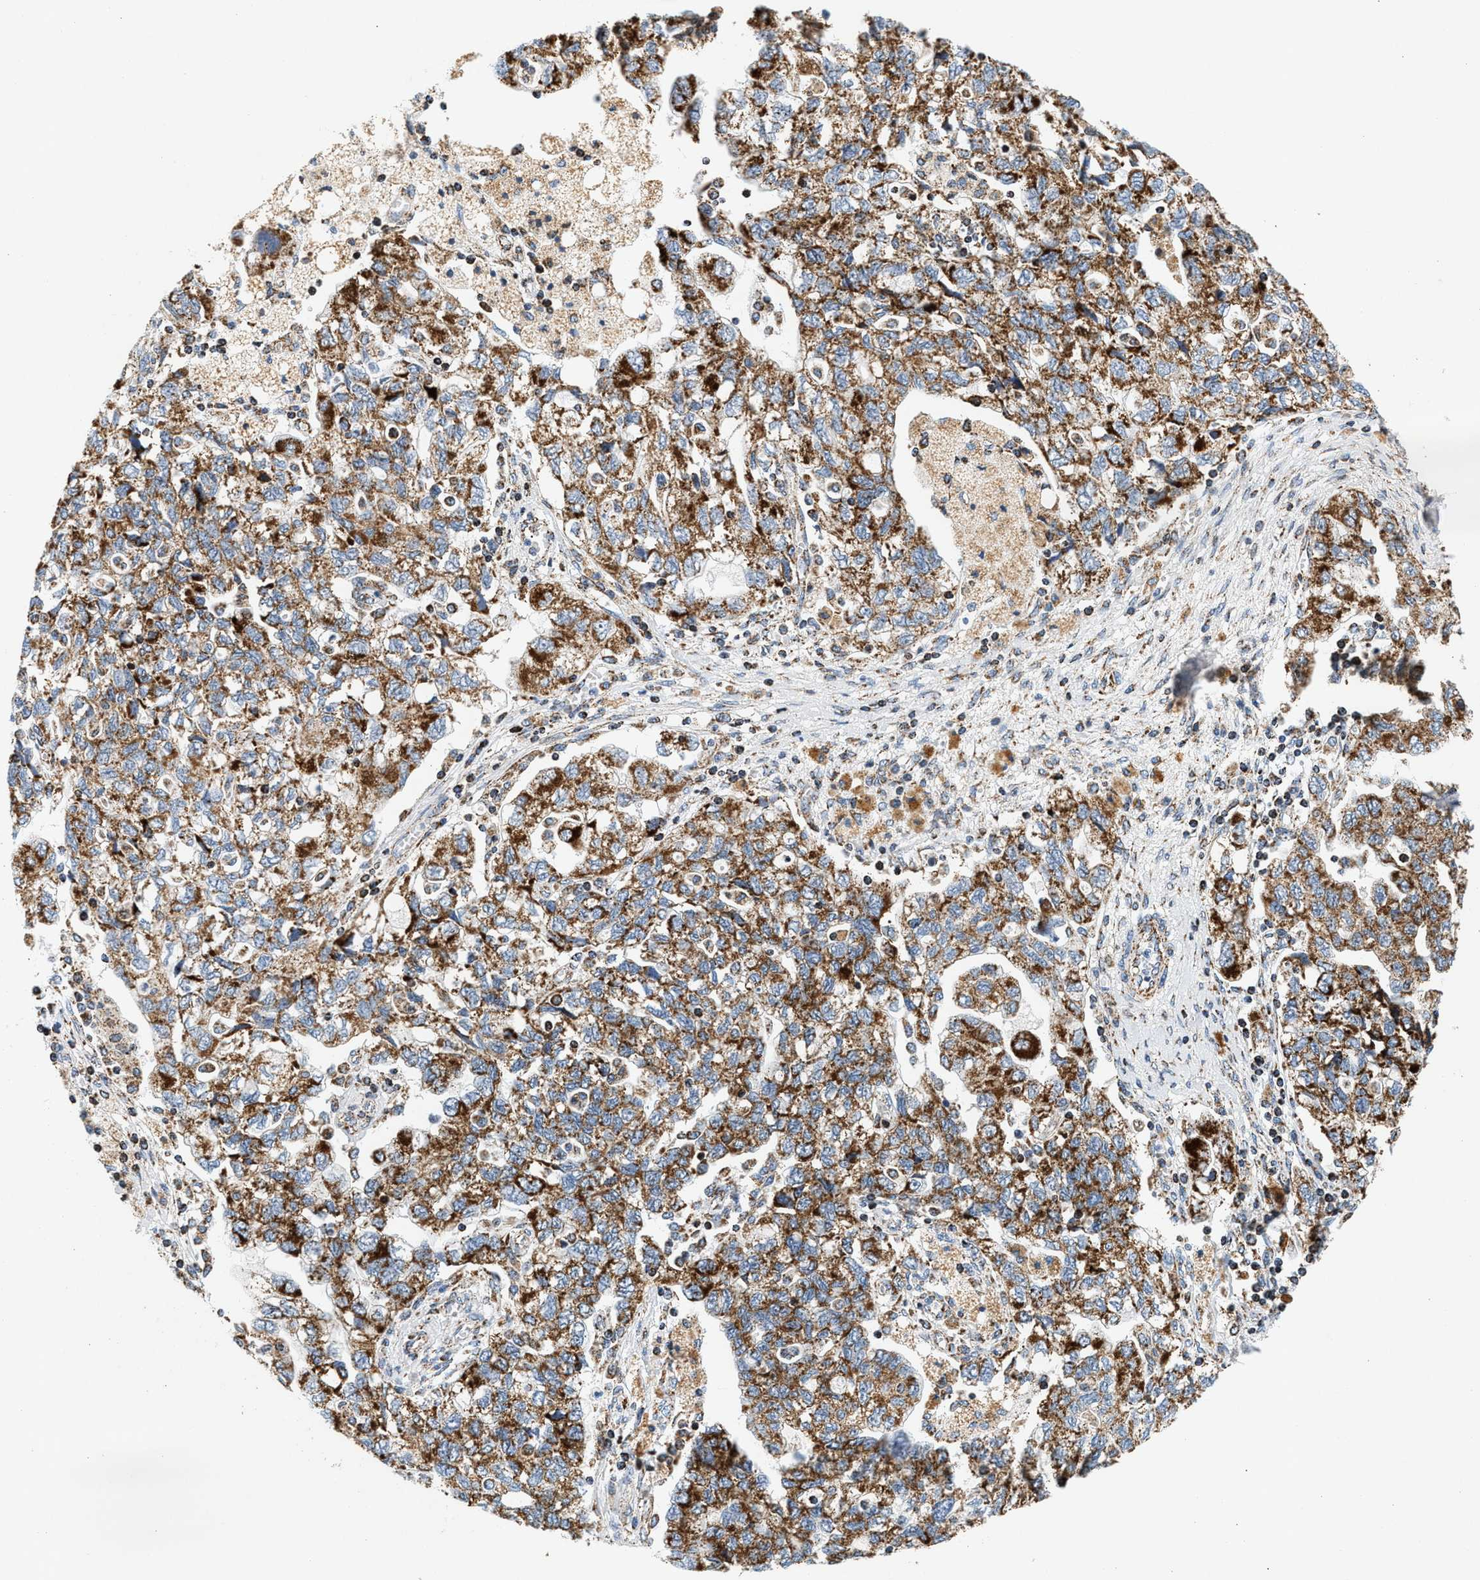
{"staining": {"intensity": "strong", "quantity": ">75%", "location": "cytoplasmic/membranous"}, "tissue": "ovarian cancer", "cell_type": "Tumor cells", "image_type": "cancer", "snomed": [{"axis": "morphology", "description": "Carcinoma, NOS"}, {"axis": "morphology", "description": "Cystadenocarcinoma, serous, NOS"}, {"axis": "topography", "description": "Ovary"}], "caption": "The image demonstrates immunohistochemical staining of ovarian cancer (serous cystadenocarcinoma). There is strong cytoplasmic/membranous expression is seen in approximately >75% of tumor cells.", "gene": "PDE1A", "patient": {"sex": "female", "age": 69}}